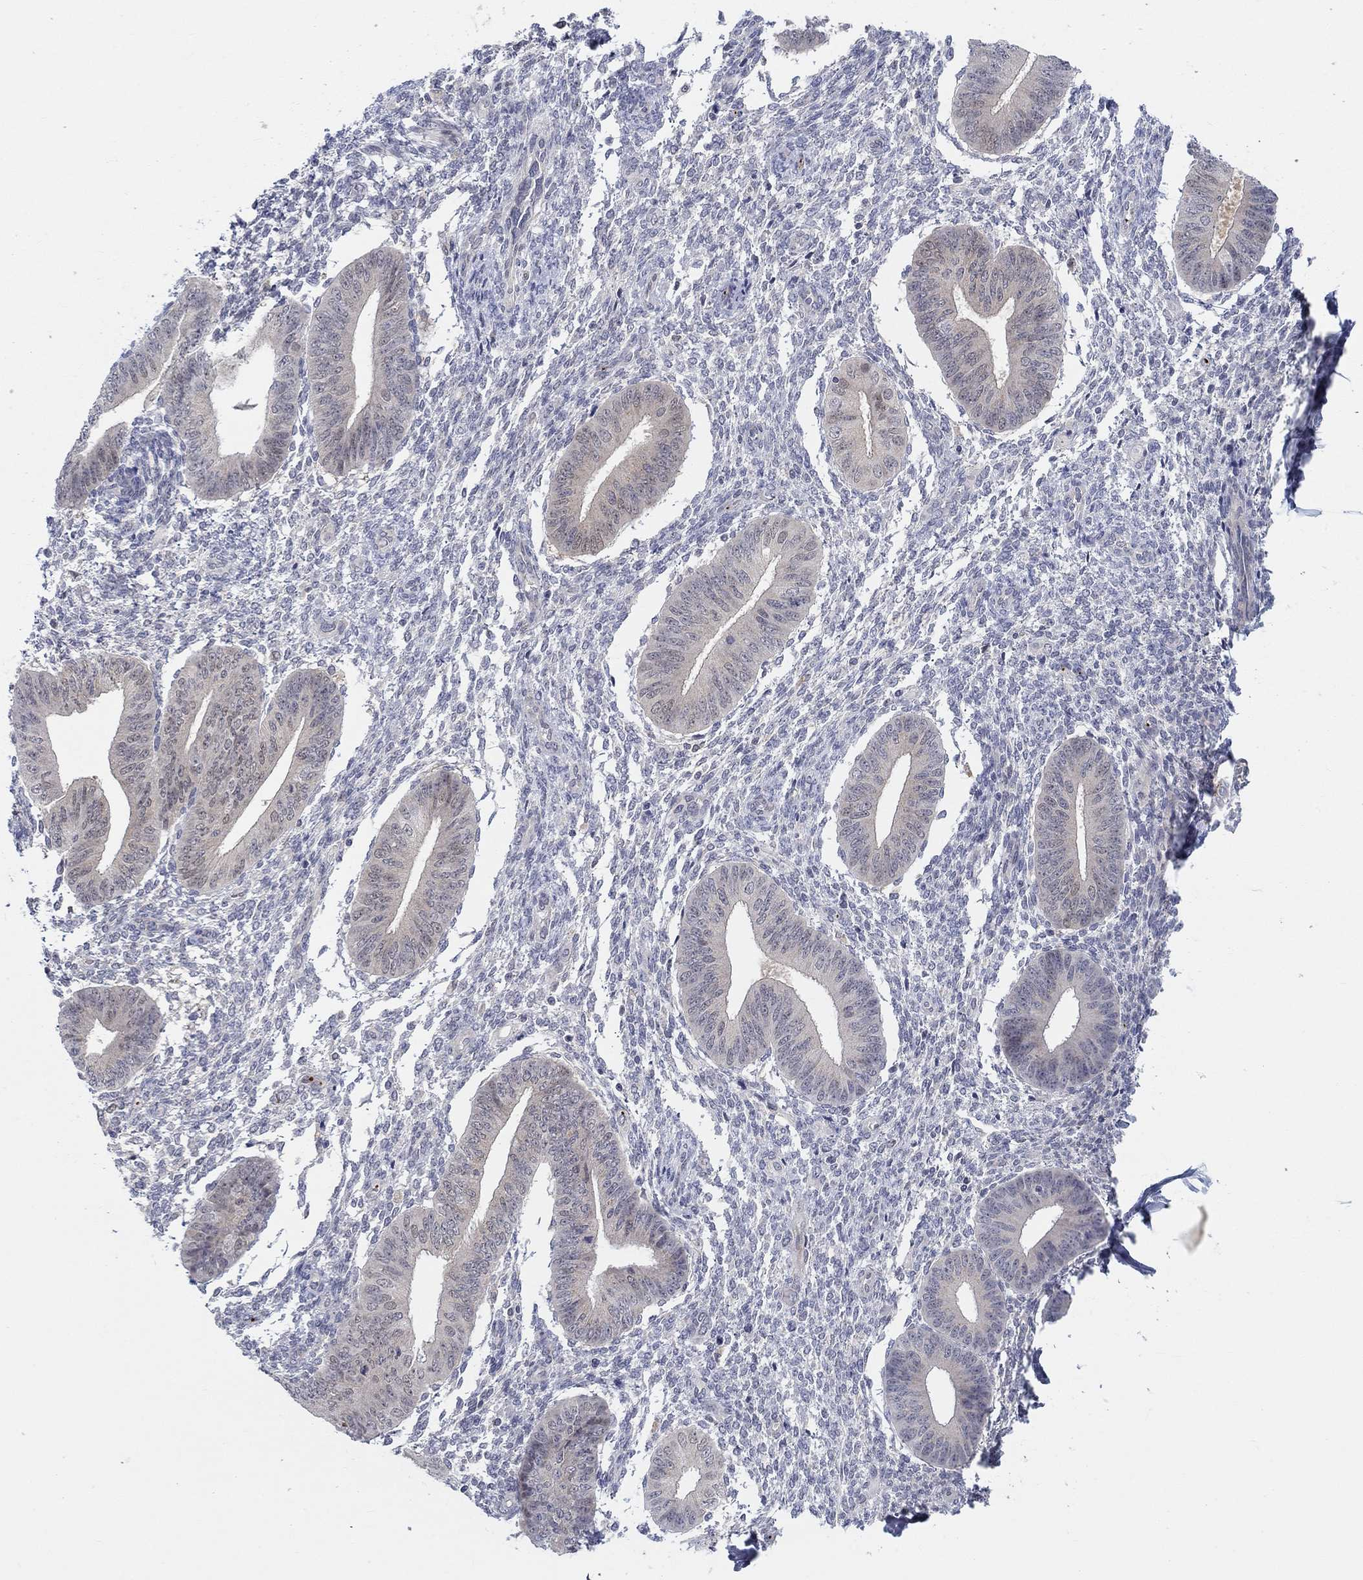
{"staining": {"intensity": "negative", "quantity": "none", "location": "none"}, "tissue": "endometrium", "cell_type": "Cells in endometrial stroma", "image_type": "normal", "snomed": [{"axis": "morphology", "description": "Normal tissue, NOS"}, {"axis": "topography", "description": "Endometrium"}], "caption": "The immunohistochemistry image has no significant expression in cells in endometrial stroma of endometrium. The staining is performed using DAB (3,3'-diaminobenzidine) brown chromogen with nuclei counter-stained in using hematoxylin.", "gene": "ALOX12", "patient": {"sex": "female", "age": 47}}